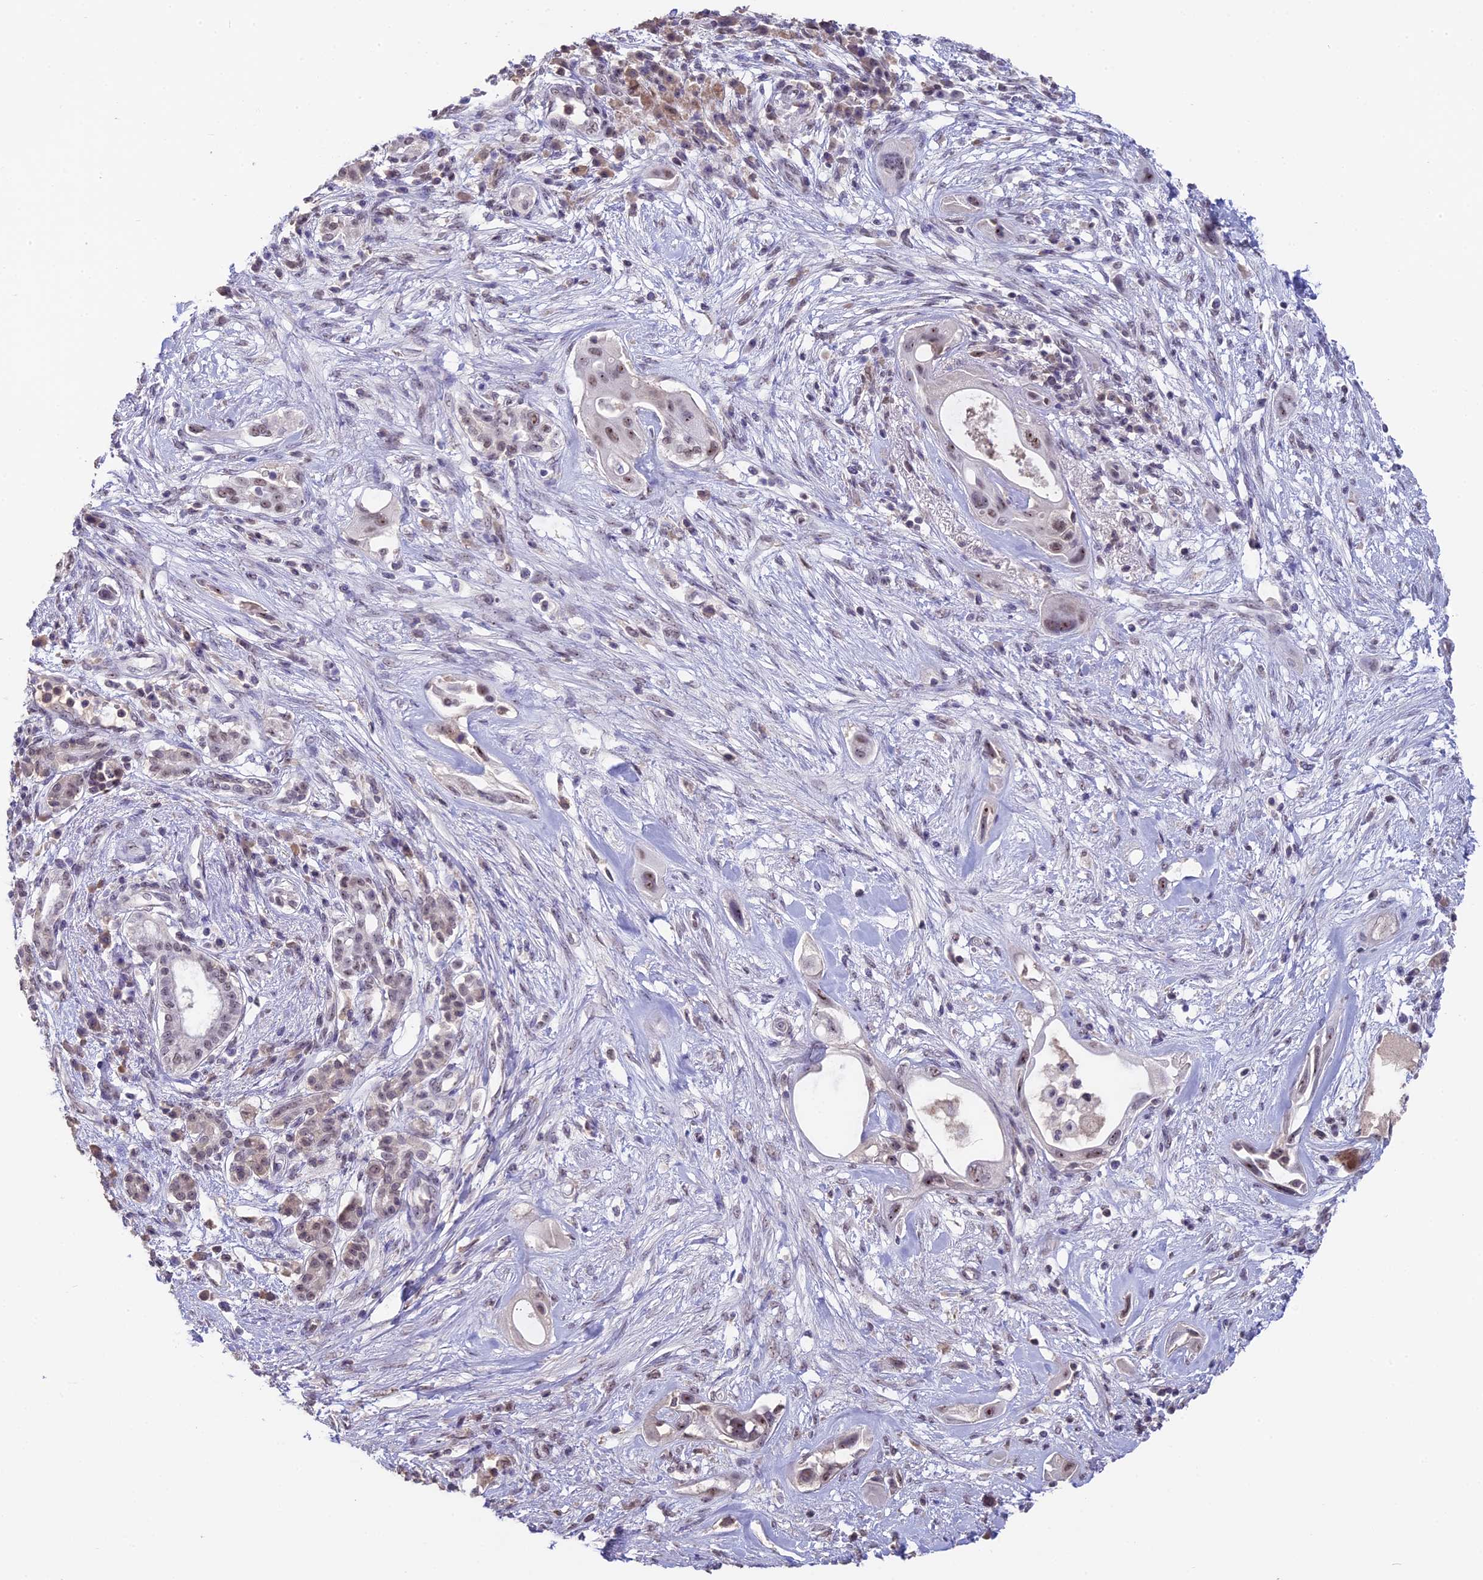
{"staining": {"intensity": "weak", "quantity": "25%-75%", "location": "nuclear"}, "tissue": "pancreatic cancer", "cell_type": "Tumor cells", "image_type": "cancer", "snomed": [{"axis": "morphology", "description": "Adenocarcinoma, NOS"}, {"axis": "topography", "description": "Pancreas"}], "caption": "An IHC image of neoplastic tissue is shown. Protein staining in brown labels weak nuclear positivity in pancreatic cancer within tumor cells. (DAB (3,3'-diaminobenzidine) = brown stain, brightfield microscopy at high magnification).", "gene": "SETD2", "patient": {"sex": "male", "age": 68}}